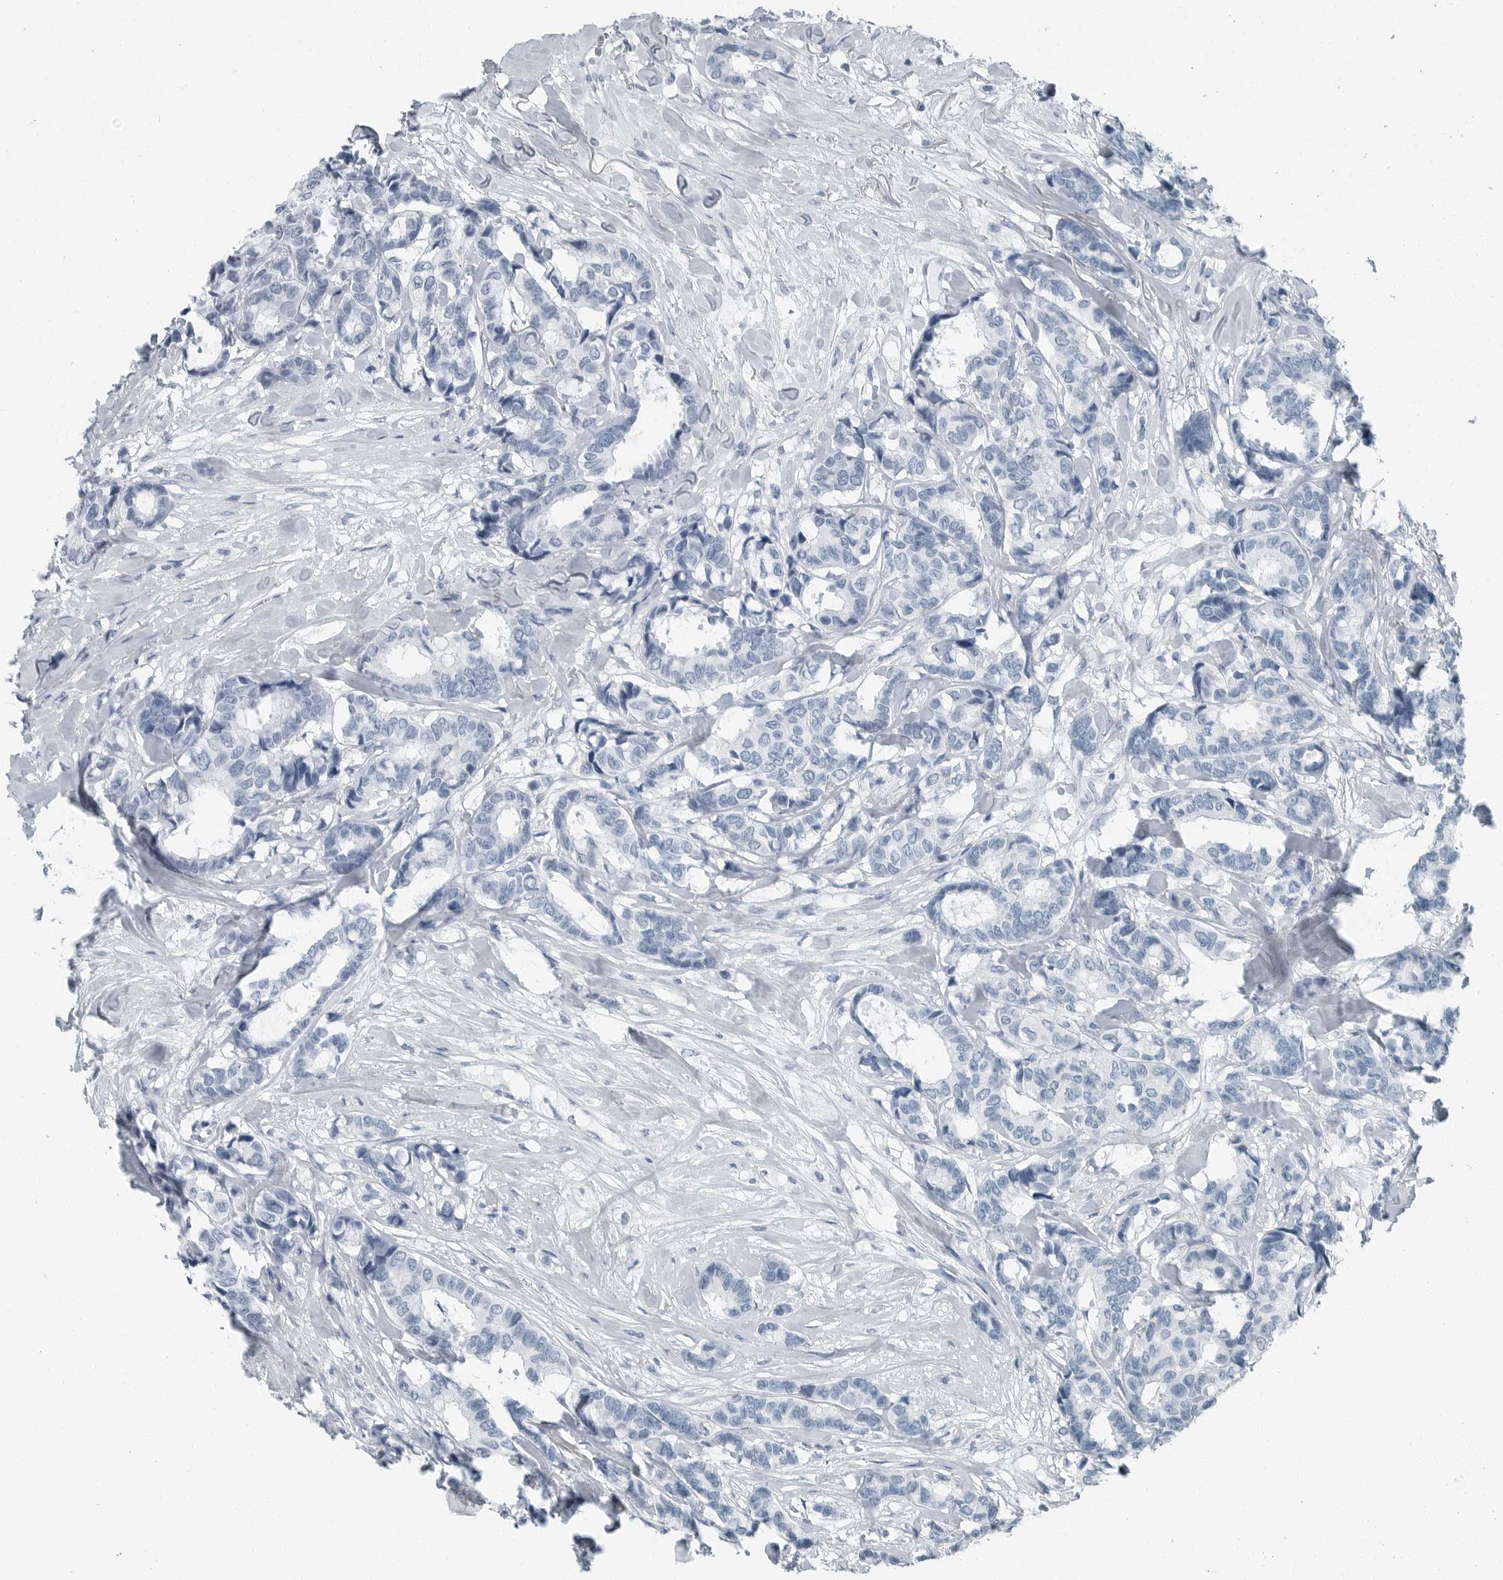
{"staining": {"intensity": "negative", "quantity": "none", "location": "none"}, "tissue": "breast cancer", "cell_type": "Tumor cells", "image_type": "cancer", "snomed": [{"axis": "morphology", "description": "Duct carcinoma"}, {"axis": "topography", "description": "Breast"}], "caption": "Immunohistochemical staining of intraductal carcinoma (breast) demonstrates no significant staining in tumor cells.", "gene": "ZPBP2", "patient": {"sex": "female", "age": 87}}